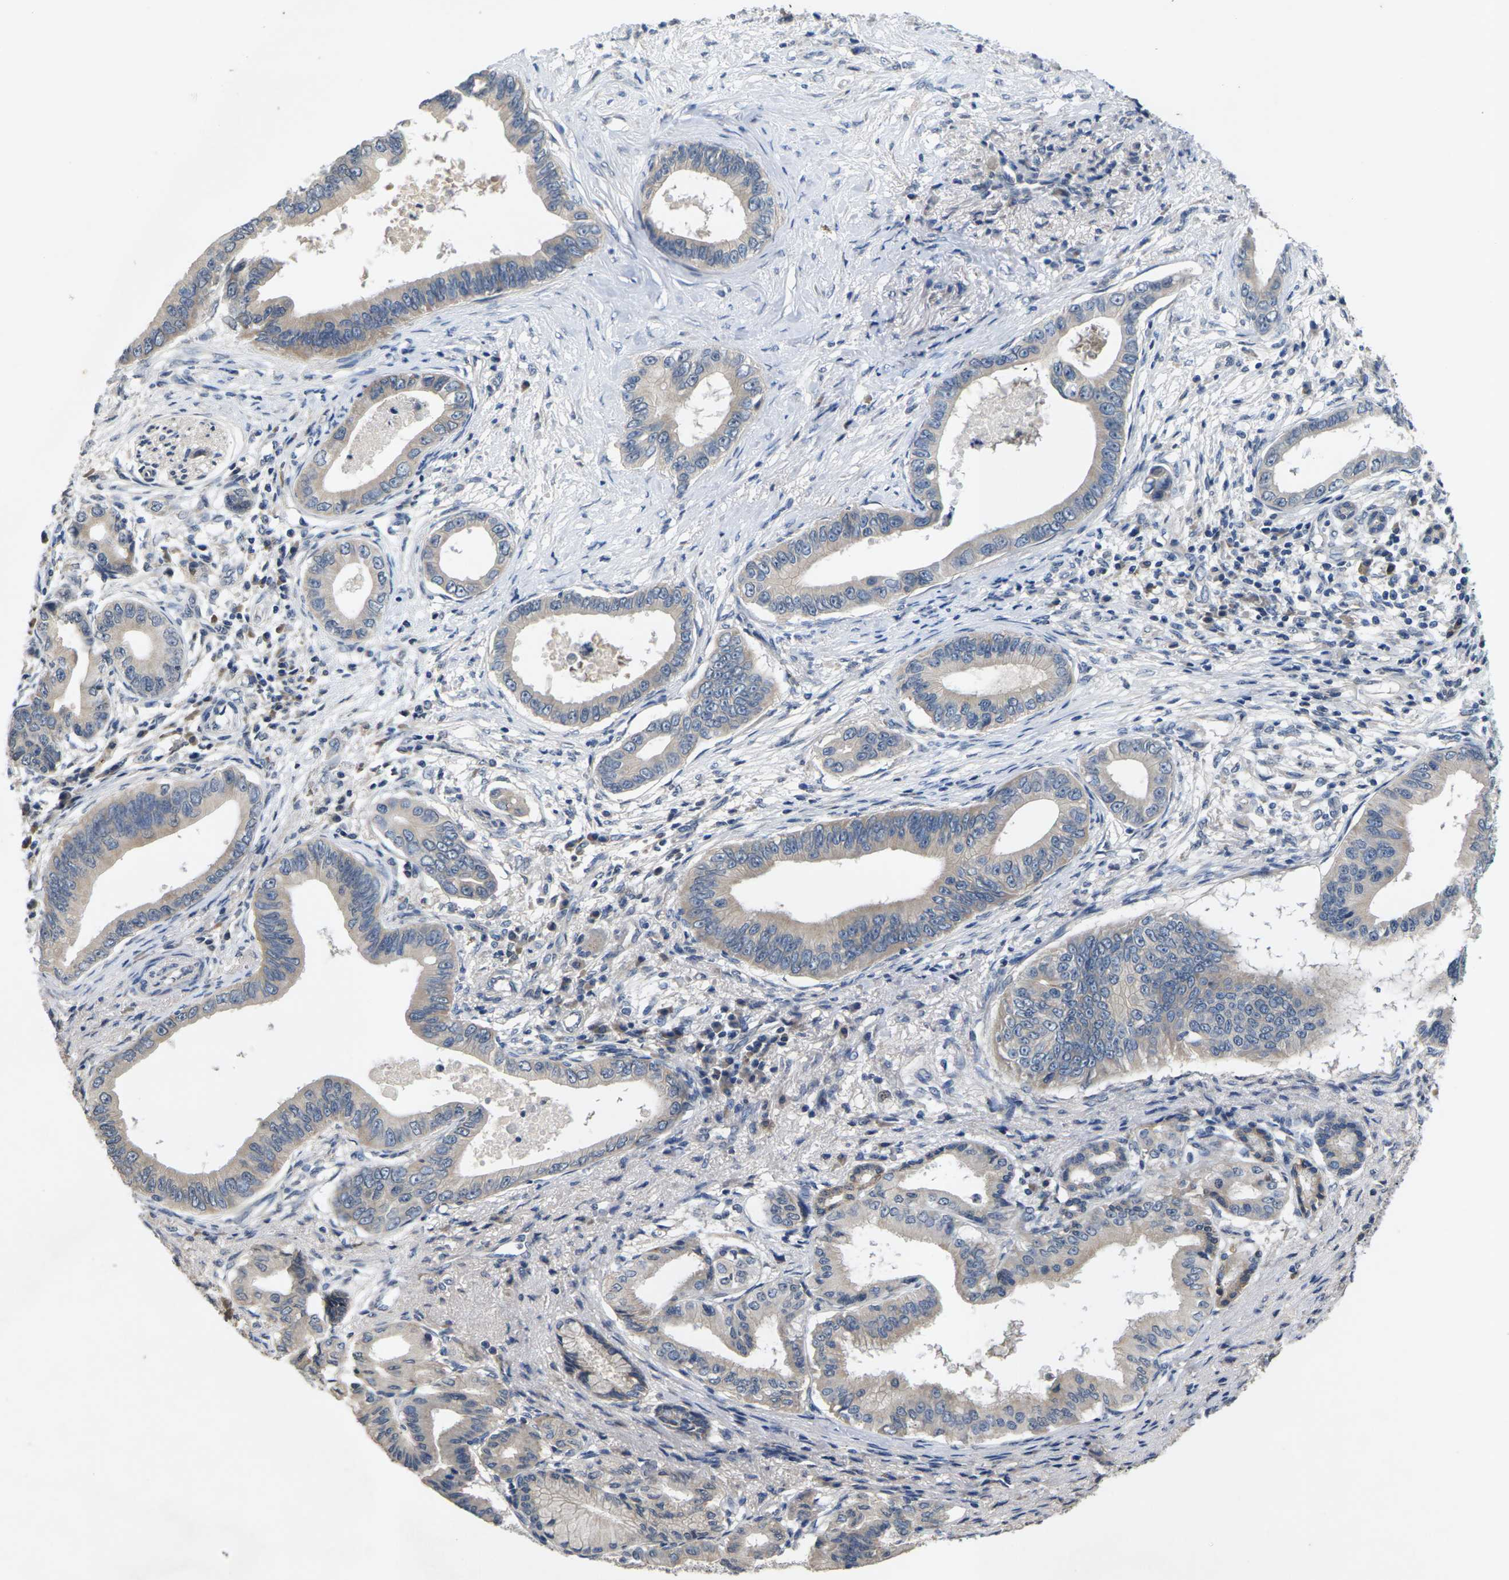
{"staining": {"intensity": "weak", "quantity": ">75%", "location": "cytoplasmic/membranous"}, "tissue": "pancreatic cancer", "cell_type": "Tumor cells", "image_type": "cancer", "snomed": [{"axis": "morphology", "description": "Adenocarcinoma, NOS"}, {"axis": "topography", "description": "Pancreas"}], "caption": "High-power microscopy captured an immunohistochemistry (IHC) image of pancreatic cancer, revealing weak cytoplasmic/membranous expression in approximately >75% of tumor cells. Using DAB (brown) and hematoxylin (blue) stains, captured at high magnification using brightfield microscopy.", "gene": "SLC2A2", "patient": {"sex": "male", "age": 77}}